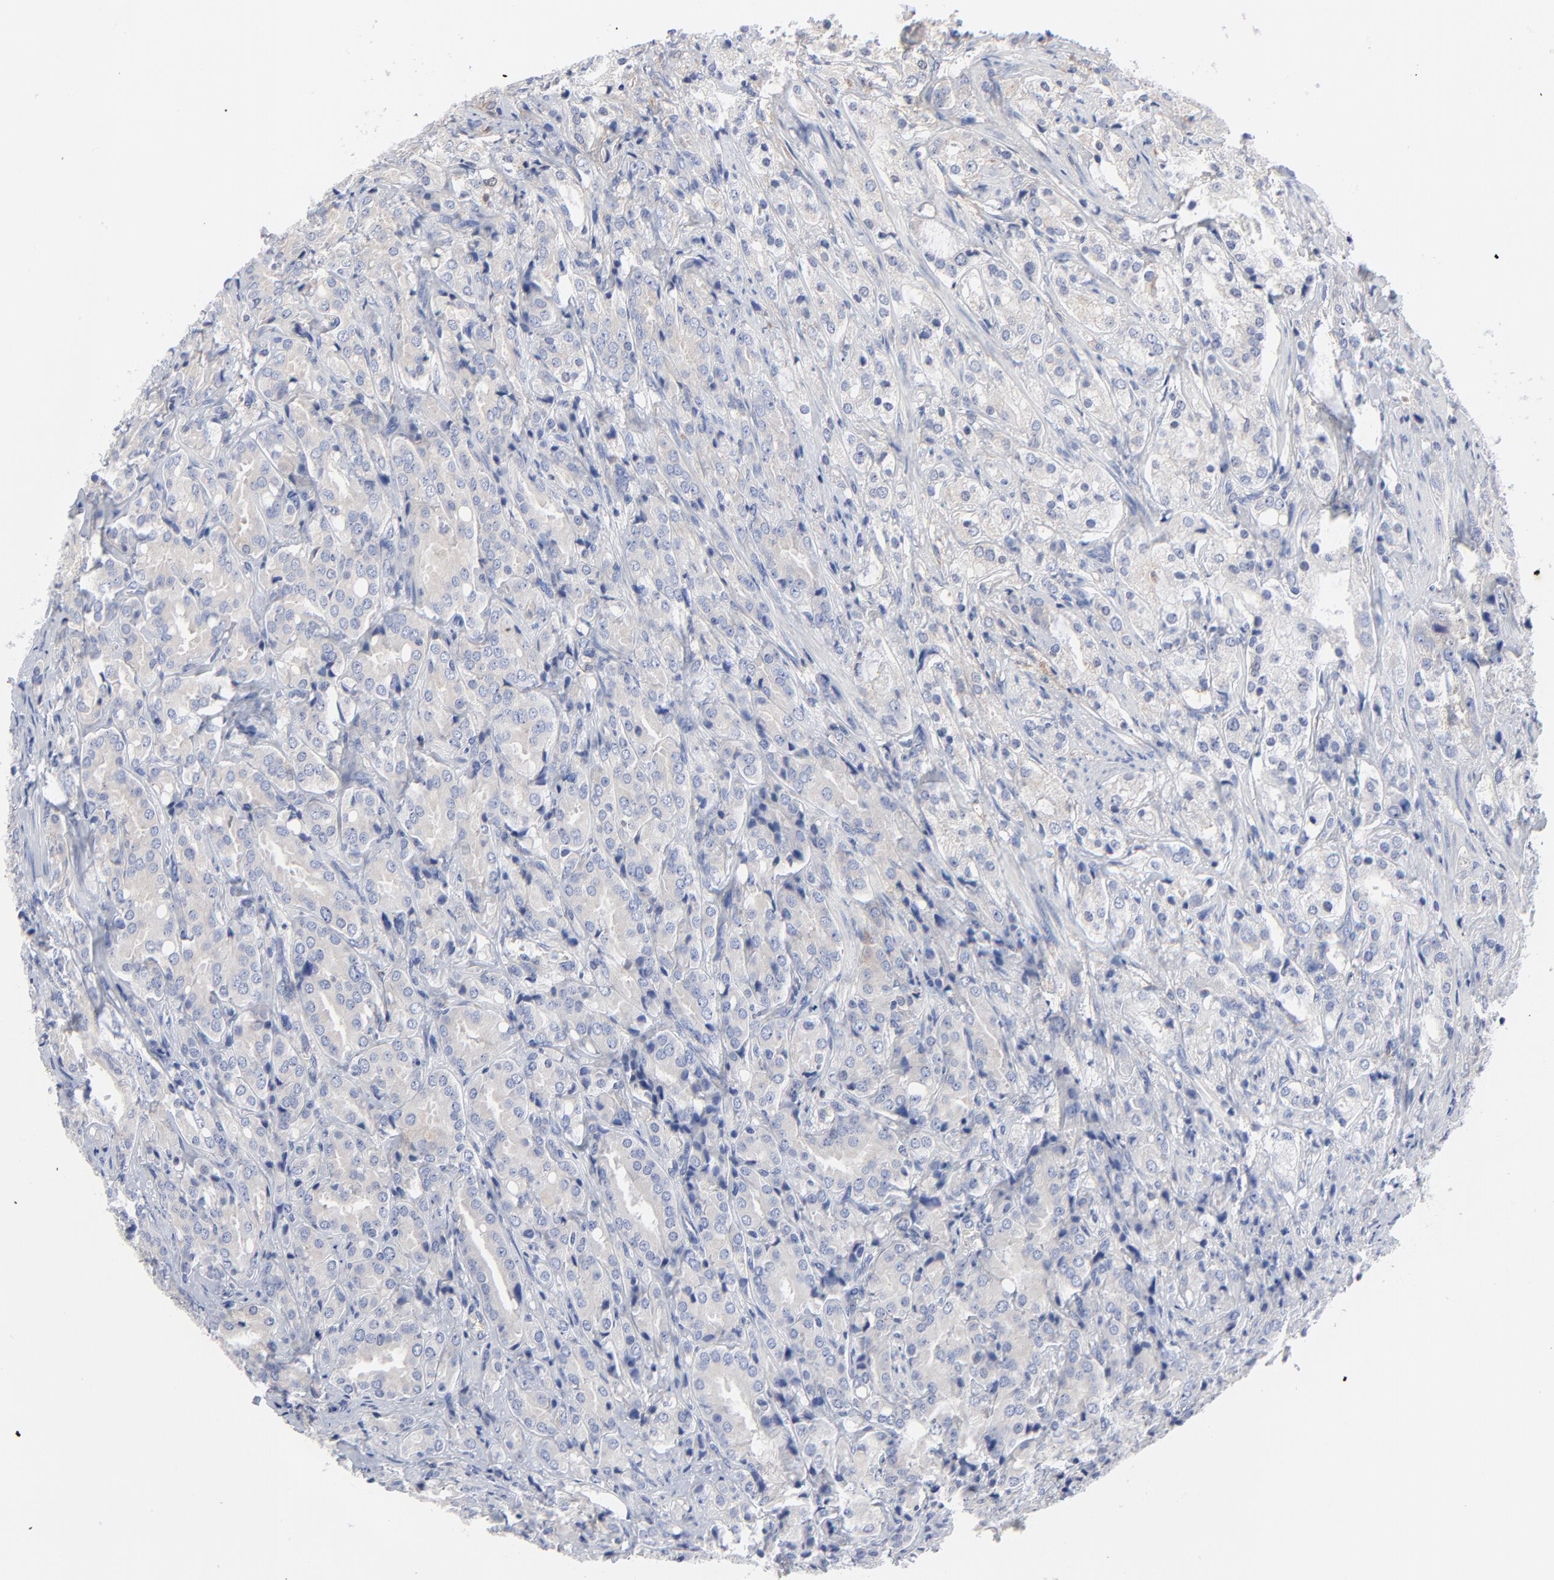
{"staining": {"intensity": "negative", "quantity": "none", "location": "none"}, "tissue": "prostate cancer", "cell_type": "Tumor cells", "image_type": "cancer", "snomed": [{"axis": "morphology", "description": "Adenocarcinoma, High grade"}, {"axis": "topography", "description": "Prostate"}], "caption": "Immunohistochemical staining of human prostate cancer shows no significant positivity in tumor cells.", "gene": "STAT2", "patient": {"sex": "male", "age": 68}}